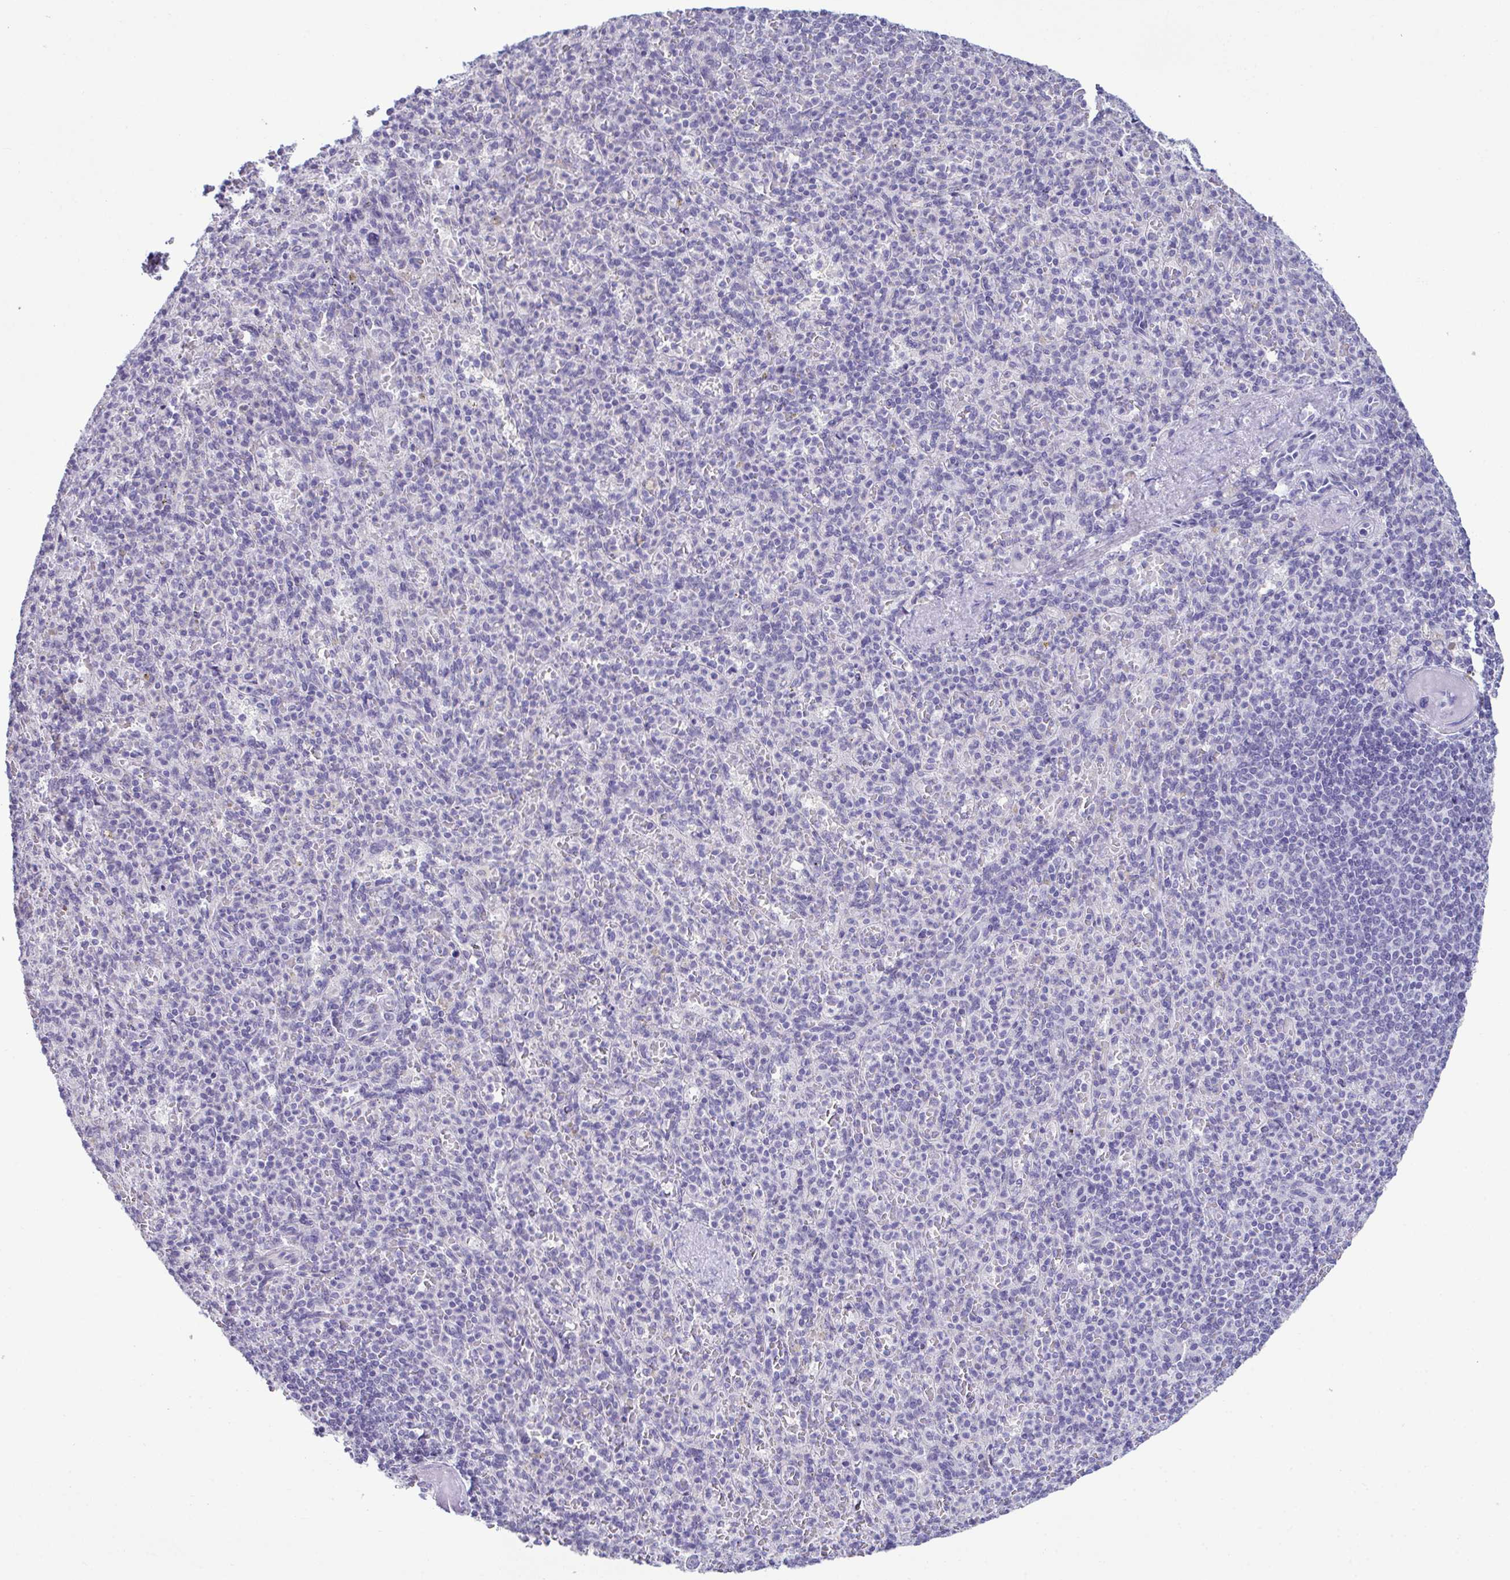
{"staining": {"intensity": "negative", "quantity": "none", "location": "none"}, "tissue": "spleen", "cell_type": "Cells in red pulp", "image_type": "normal", "snomed": [{"axis": "morphology", "description": "Normal tissue, NOS"}, {"axis": "topography", "description": "Spleen"}], "caption": "A histopathology image of spleen stained for a protein displays no brown staining in cells in red pulp. Nuclei are stained in blue.", "gene": "ATP6V0D2", "patient": {"sex": "female", "age": 74}}